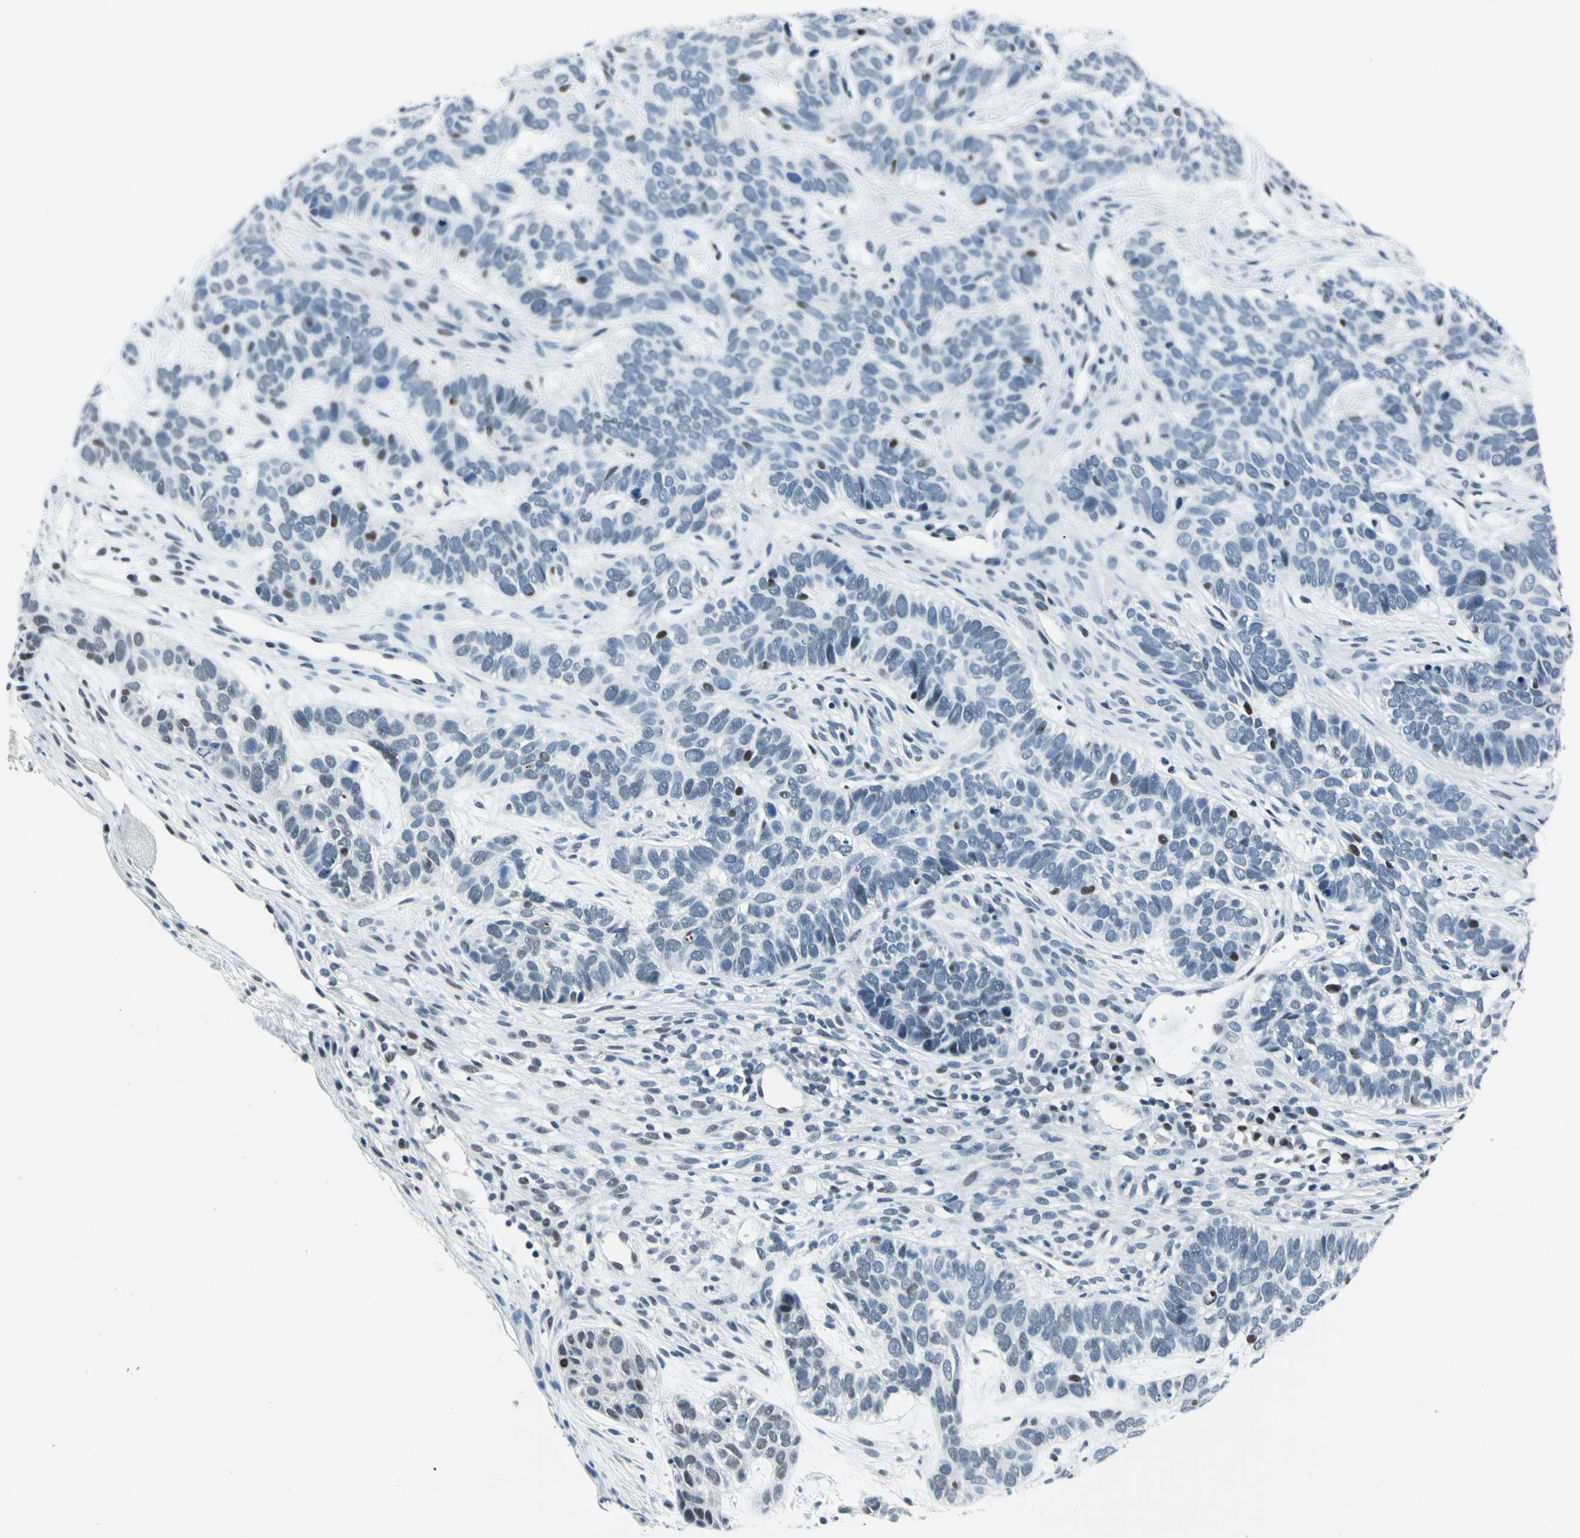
{"staining": {"intensity": "negative", "quantity": "none", "location": "none"}, "tissue": "skin cancer", "cell_type": "Tumor cells", "image_type": "cancer", "snomed": [{"axis": "morphology", "description": "Basal cell carcinoma"}, {"axis": "topography", "description": "Skin"}], "caption": "A high-resolution image shows immunohistochemistry staining of skin cancer, which exhibits no significant positivity in tumor cells.", "gene": "RAD17", "patient": {"sex": "male", "age": 87}}